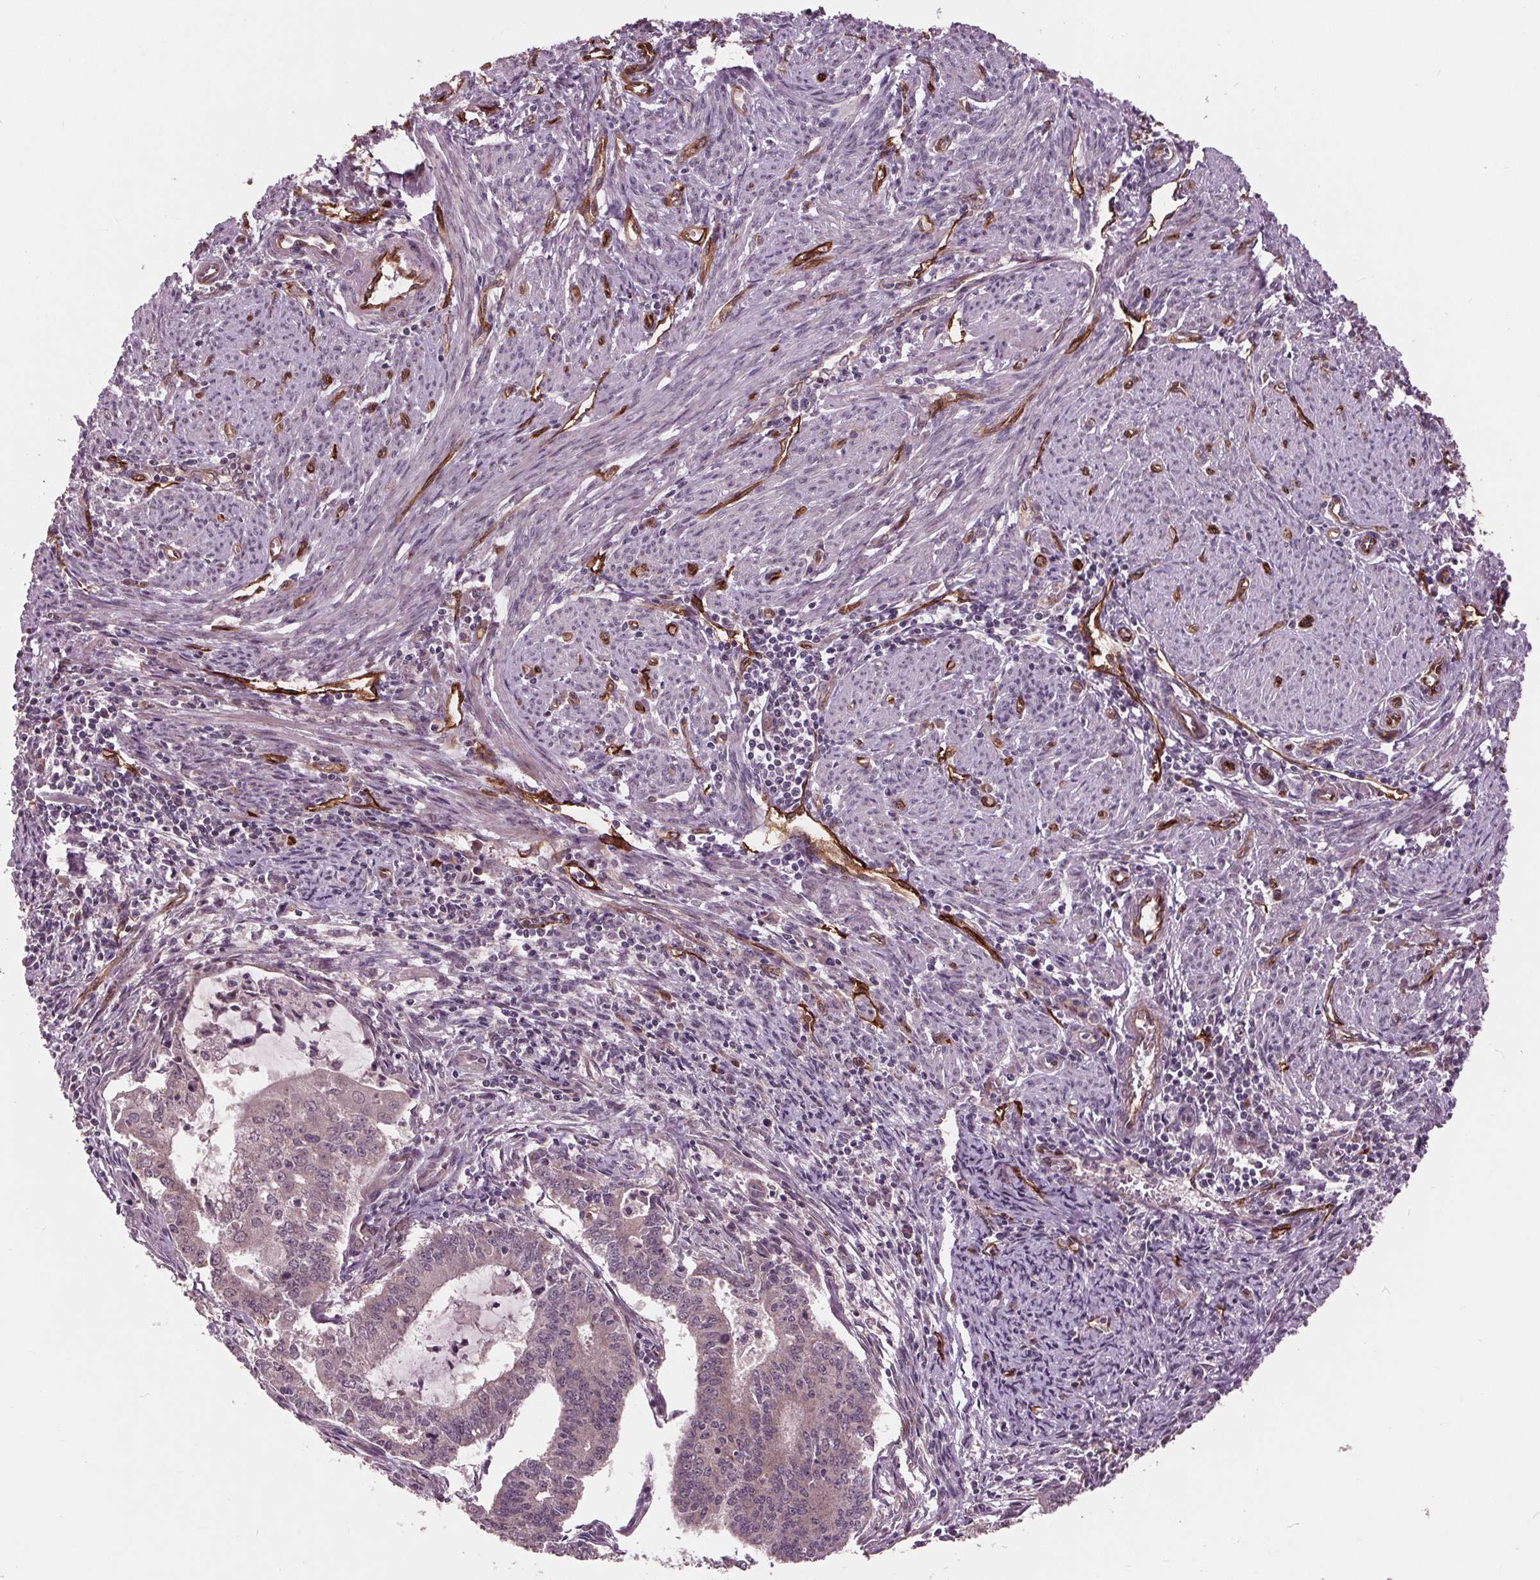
{"staining": {"intensity": "negative", "quantity": "none", "location": "none"}, "tissue": "endometrial cancer", "cell_type": "Tumor cells", "image_type": "cancer", "snomed": [{"axis": "morphology", "description": "Adenocarcinoma, NOS"}, {"axis": "topography", "description": "Endometrium"}], "caption": "IHC histopathology image of human endometrial adenocarcinoma stained for a protein (brown), which exhibits no staining in tumor cells.", "gene": "MAPK8", "patient": {"sex": "female", "age": 61}}